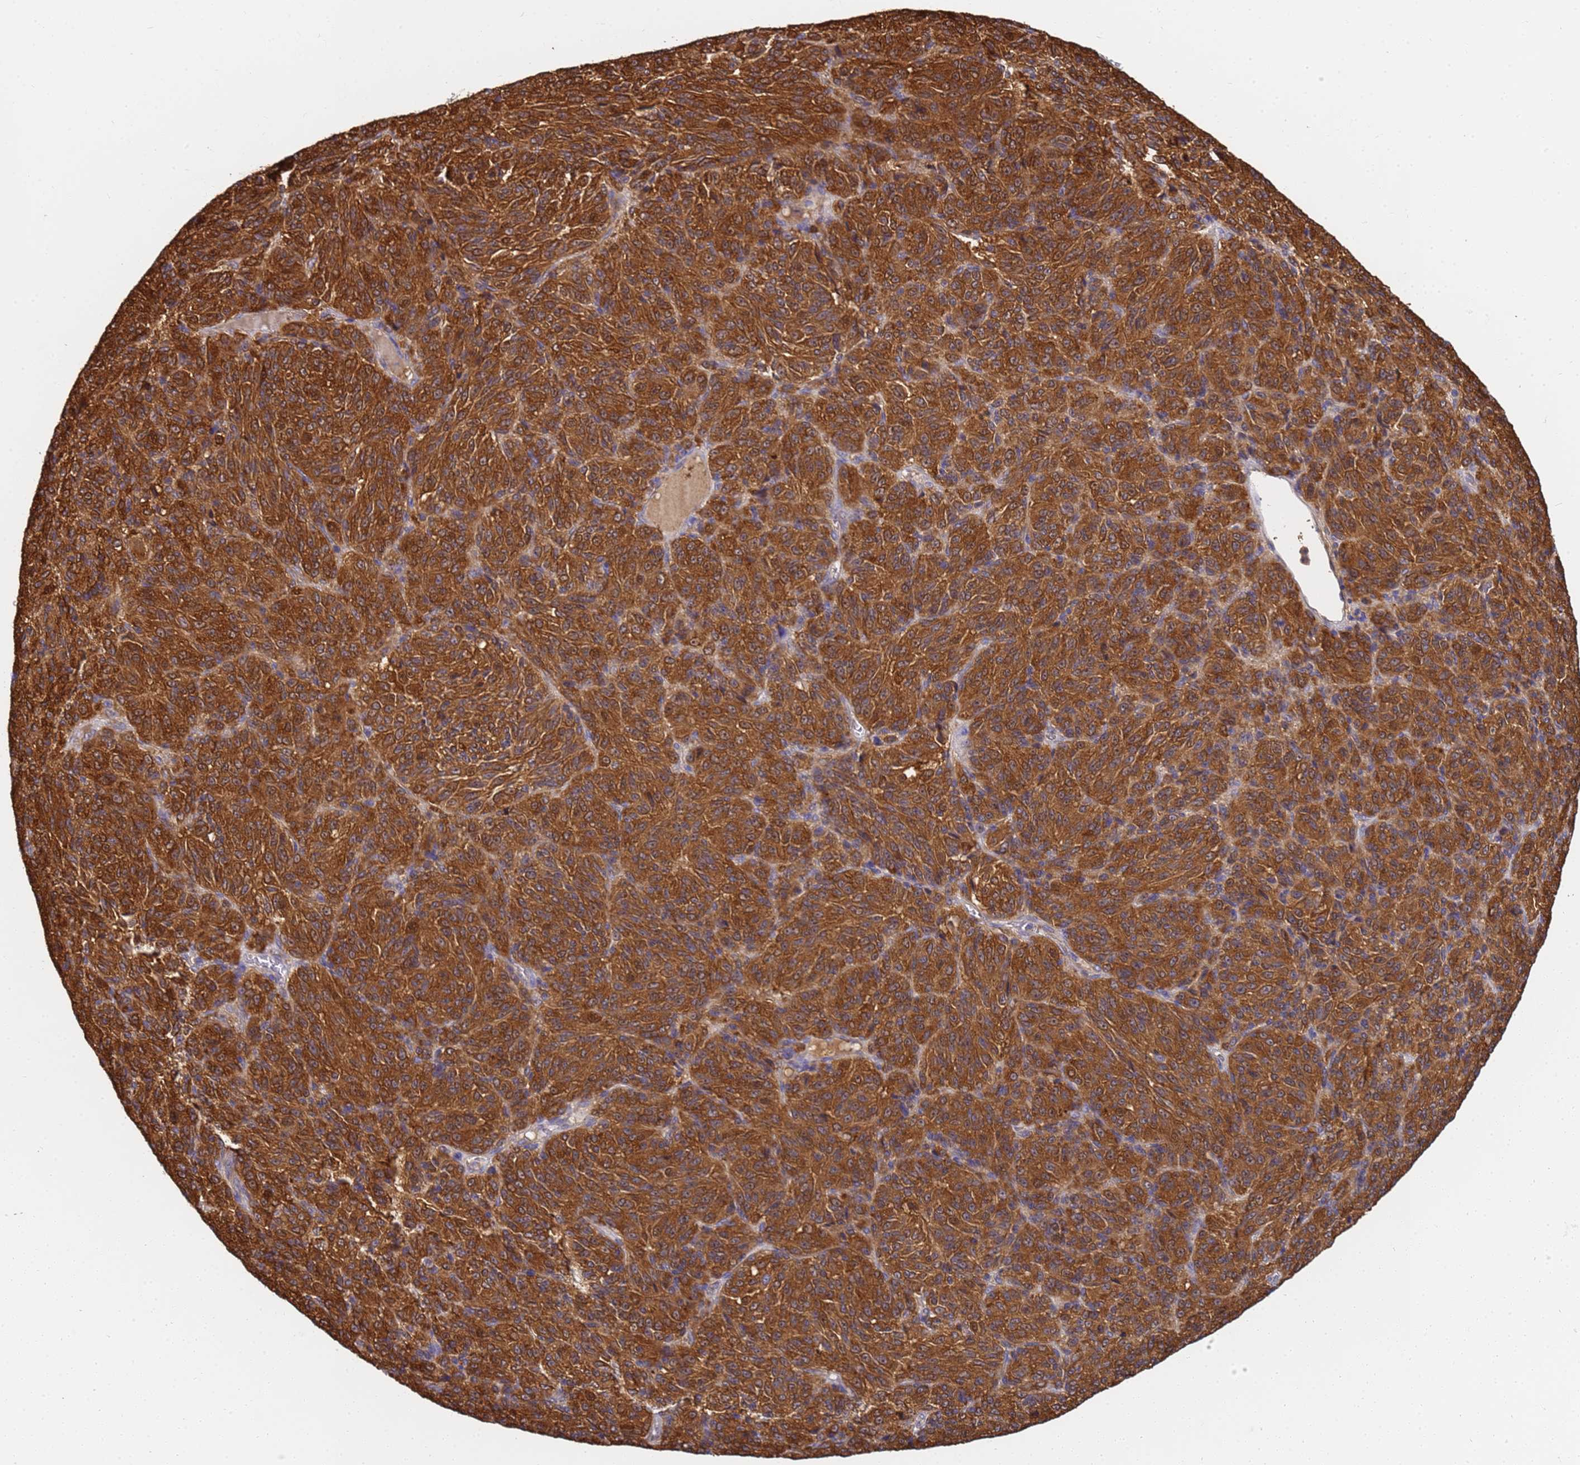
{"staining": {"intensity": "moderate", "quantity": ">75%", "location": "cytoplasmic/membranous"}, "tissue": "melanoma", "cell_type": "Tumor cells", "image_type": "cancer", "snomed": [{"axis": "morphology", "description": "Malignant melanoma, Metastatic site"}, {"axis": "topography", "description": "Brain"}], "caption": "IHC (DAB) staining of human malignant melanoma (metastatic site) displays moderate cytoplasmic/membranous protein staining in approximately >75% of tumor cells.", "gene": "NME1-NME2", "patient": {"sex": "female", "age": 56}}